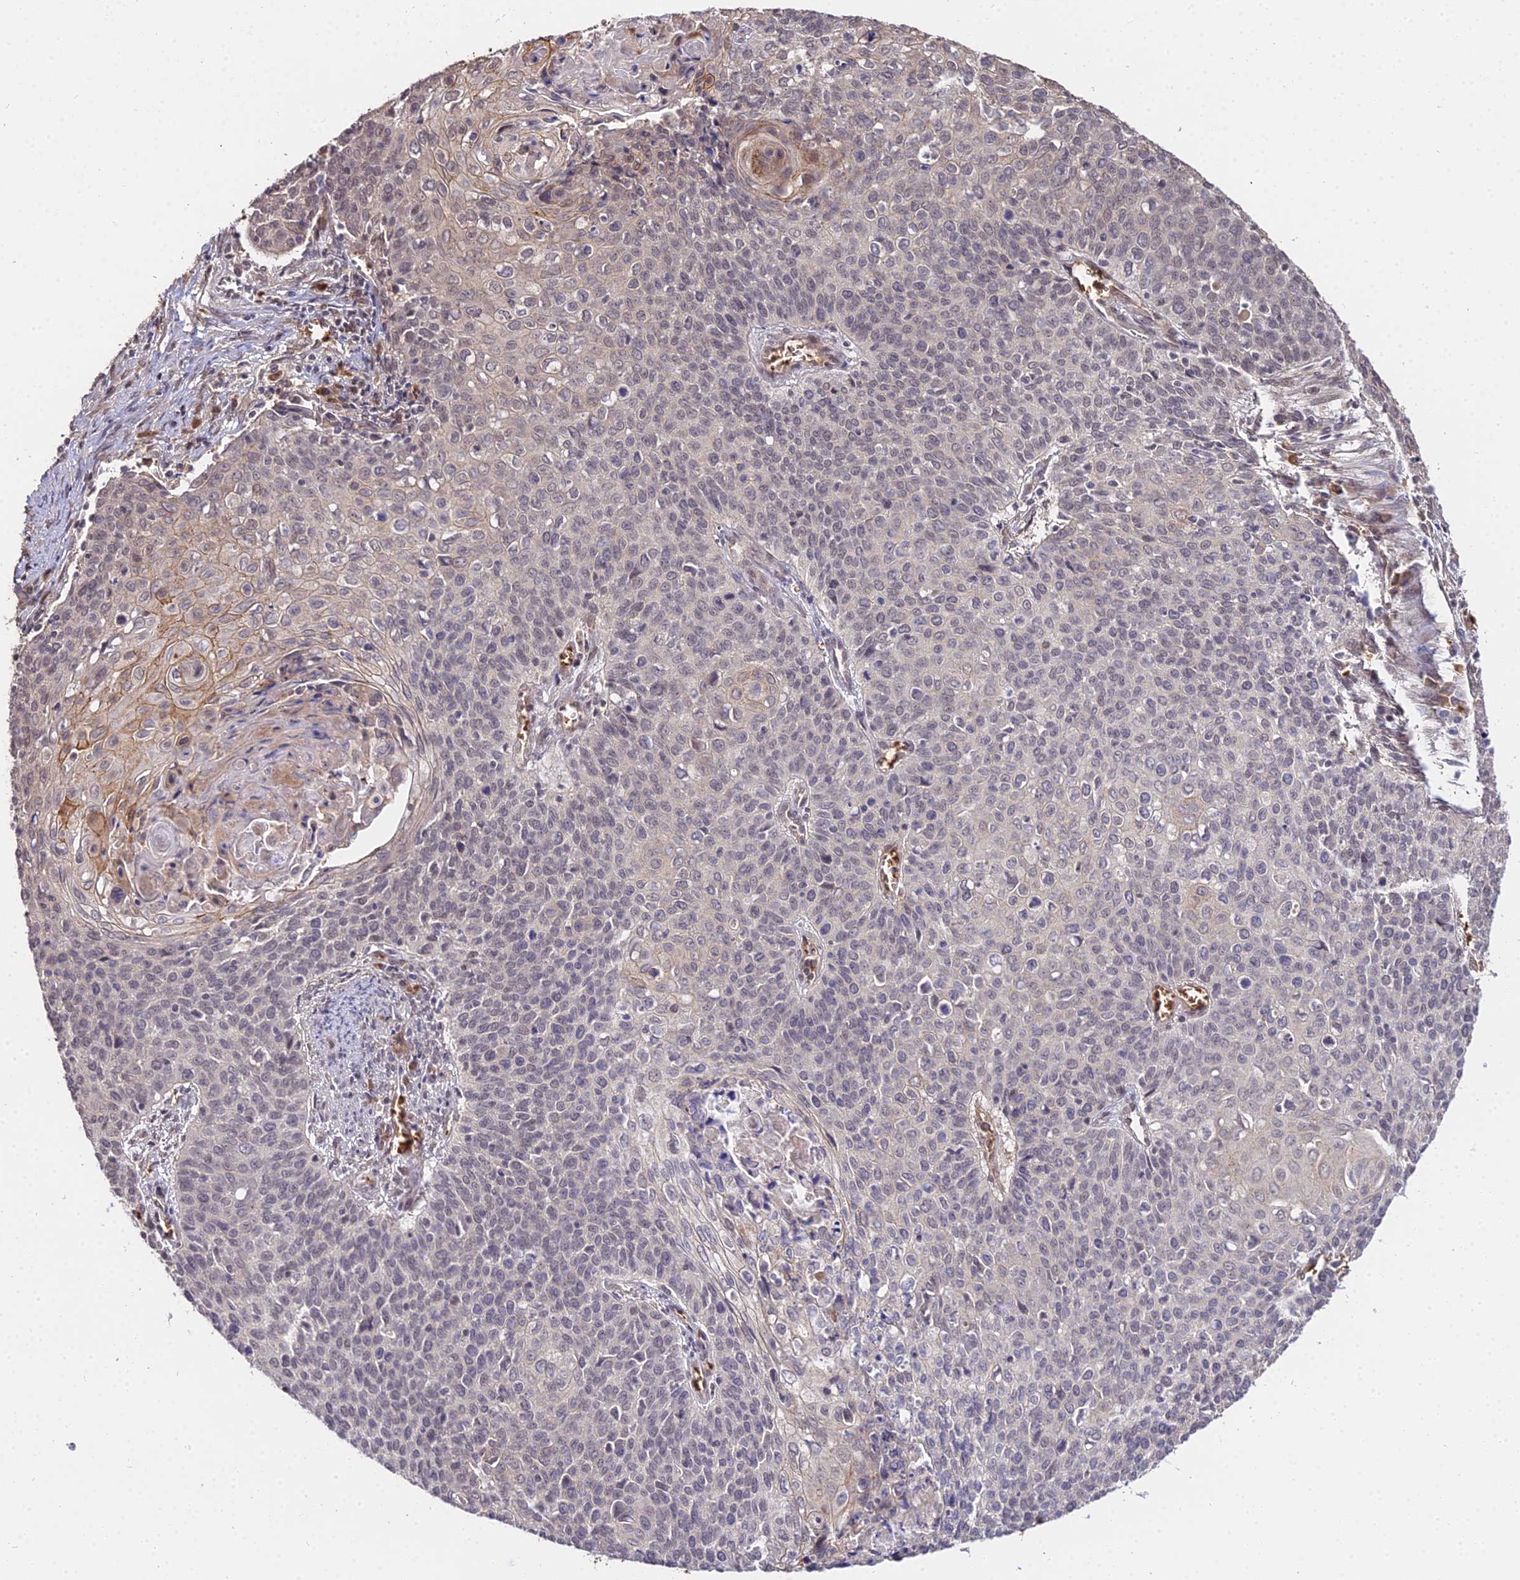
{"staining": {"intensity": "weak", "quantity": "<25%", "location": "cytoplasmic/membranous"}, "tissue": "cervical cancer", "cell_type": "Tumor cells", "image_type": "cancer", "snomed": [{"axis": "morphology", "description": "Squamous cell carcinoma, NOS"}, {"axis": "topography", "description": "Cervix"}], "caption": "DAB (3,3'-diaminobenzidine) immunohistochemical staining of human cervical cancer (squamous cell carcinoma) shows no significant staining in tumor cells.", "gene": "ZDBF2", "patient": {"sex": "female", "age": 39}}